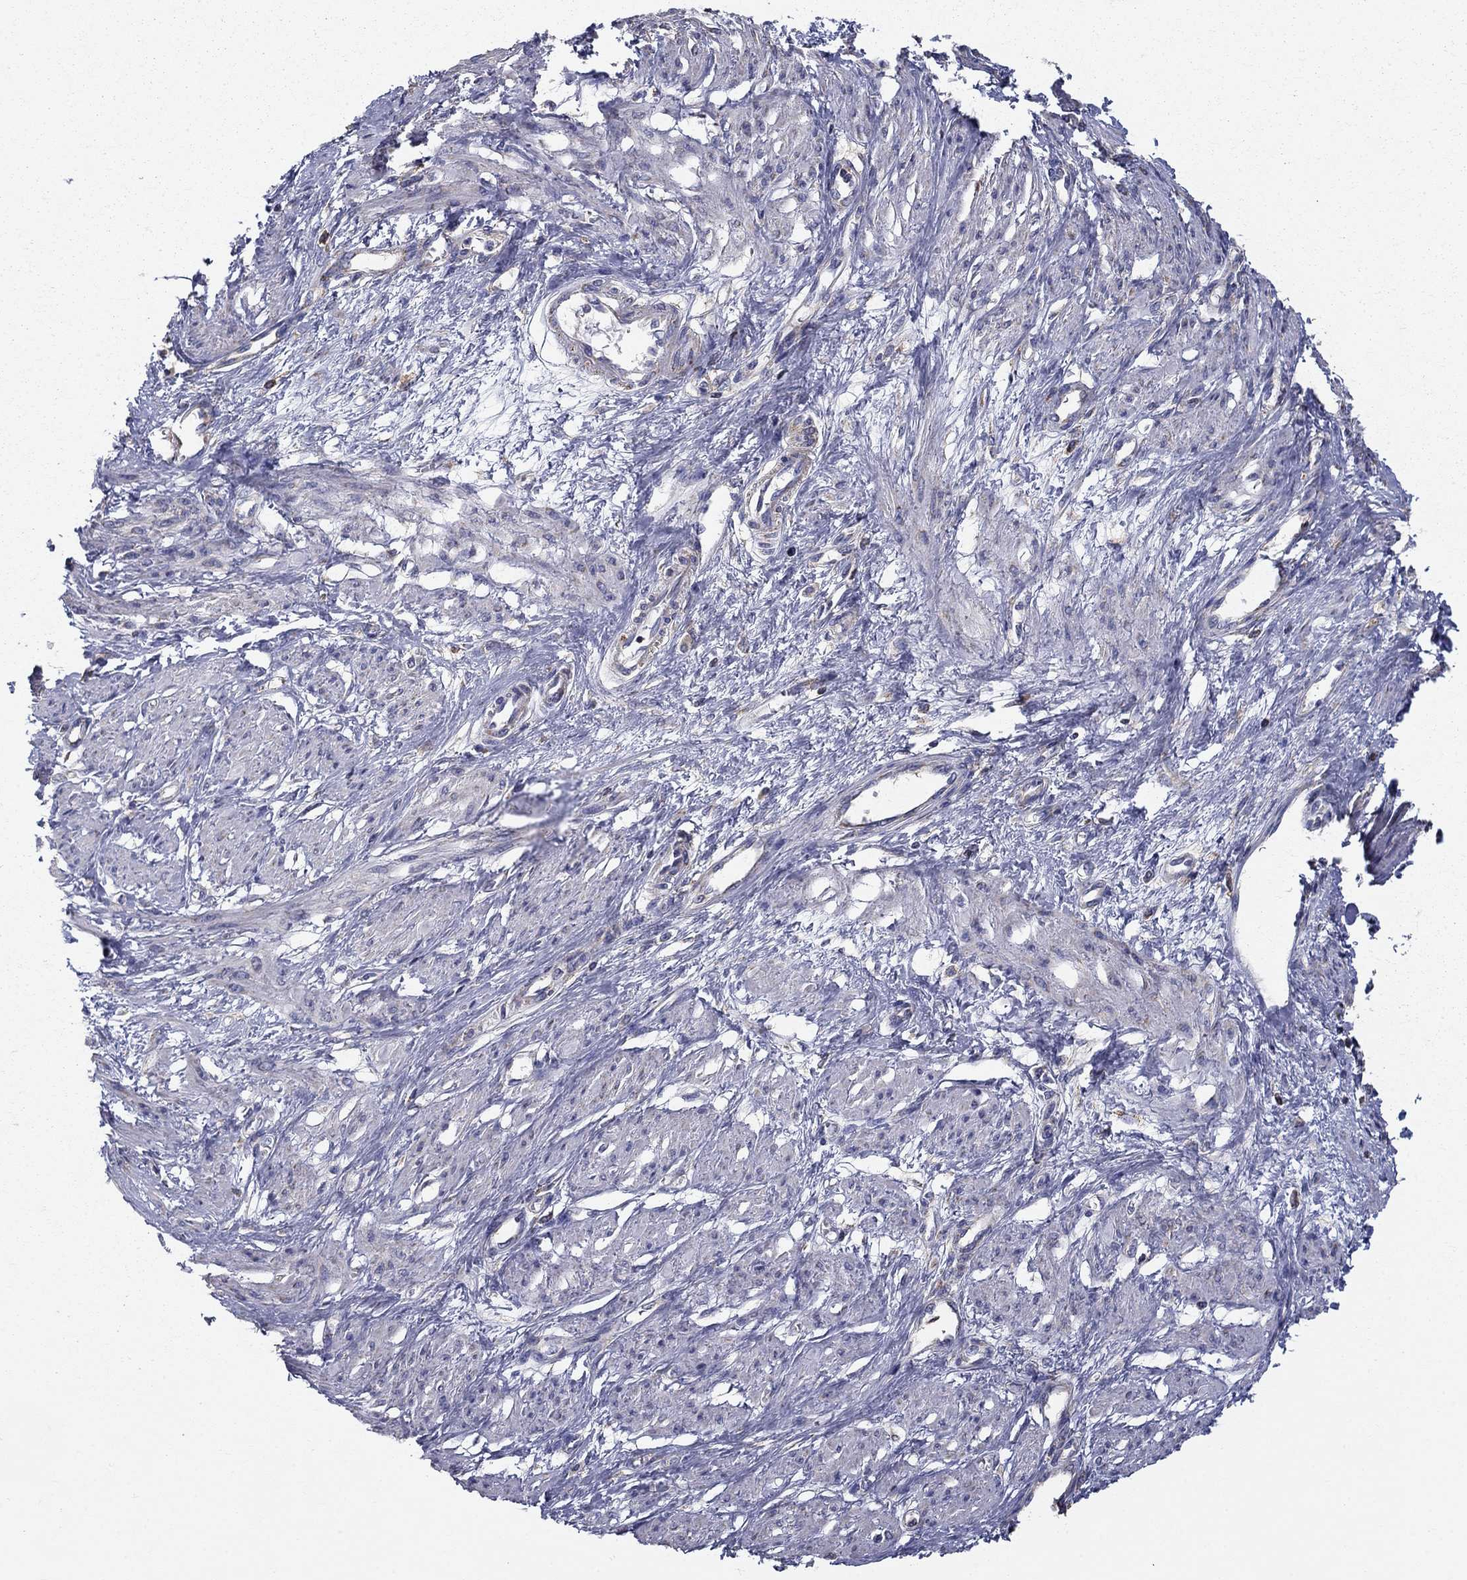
{"staining": {"intensity": "negative", "quantity": "none", "location": "none"}, "tissue": "smooth muscle", "cell_type": "Smooth muscle cells", "image_type": "normal", "snomed": [{"axis": "morphology", "description": "Normal tissue, NOS"}, {"axis": "topography", "description": "Smooth muscle"}, {"axis": "topography", "description": "Uterus"}], "caption": "Image shows no protein positivity in smooth muscle cells of benign smooth muscle.", "gene": "NME5", "patient": {"sex": "female", "age": 39}}